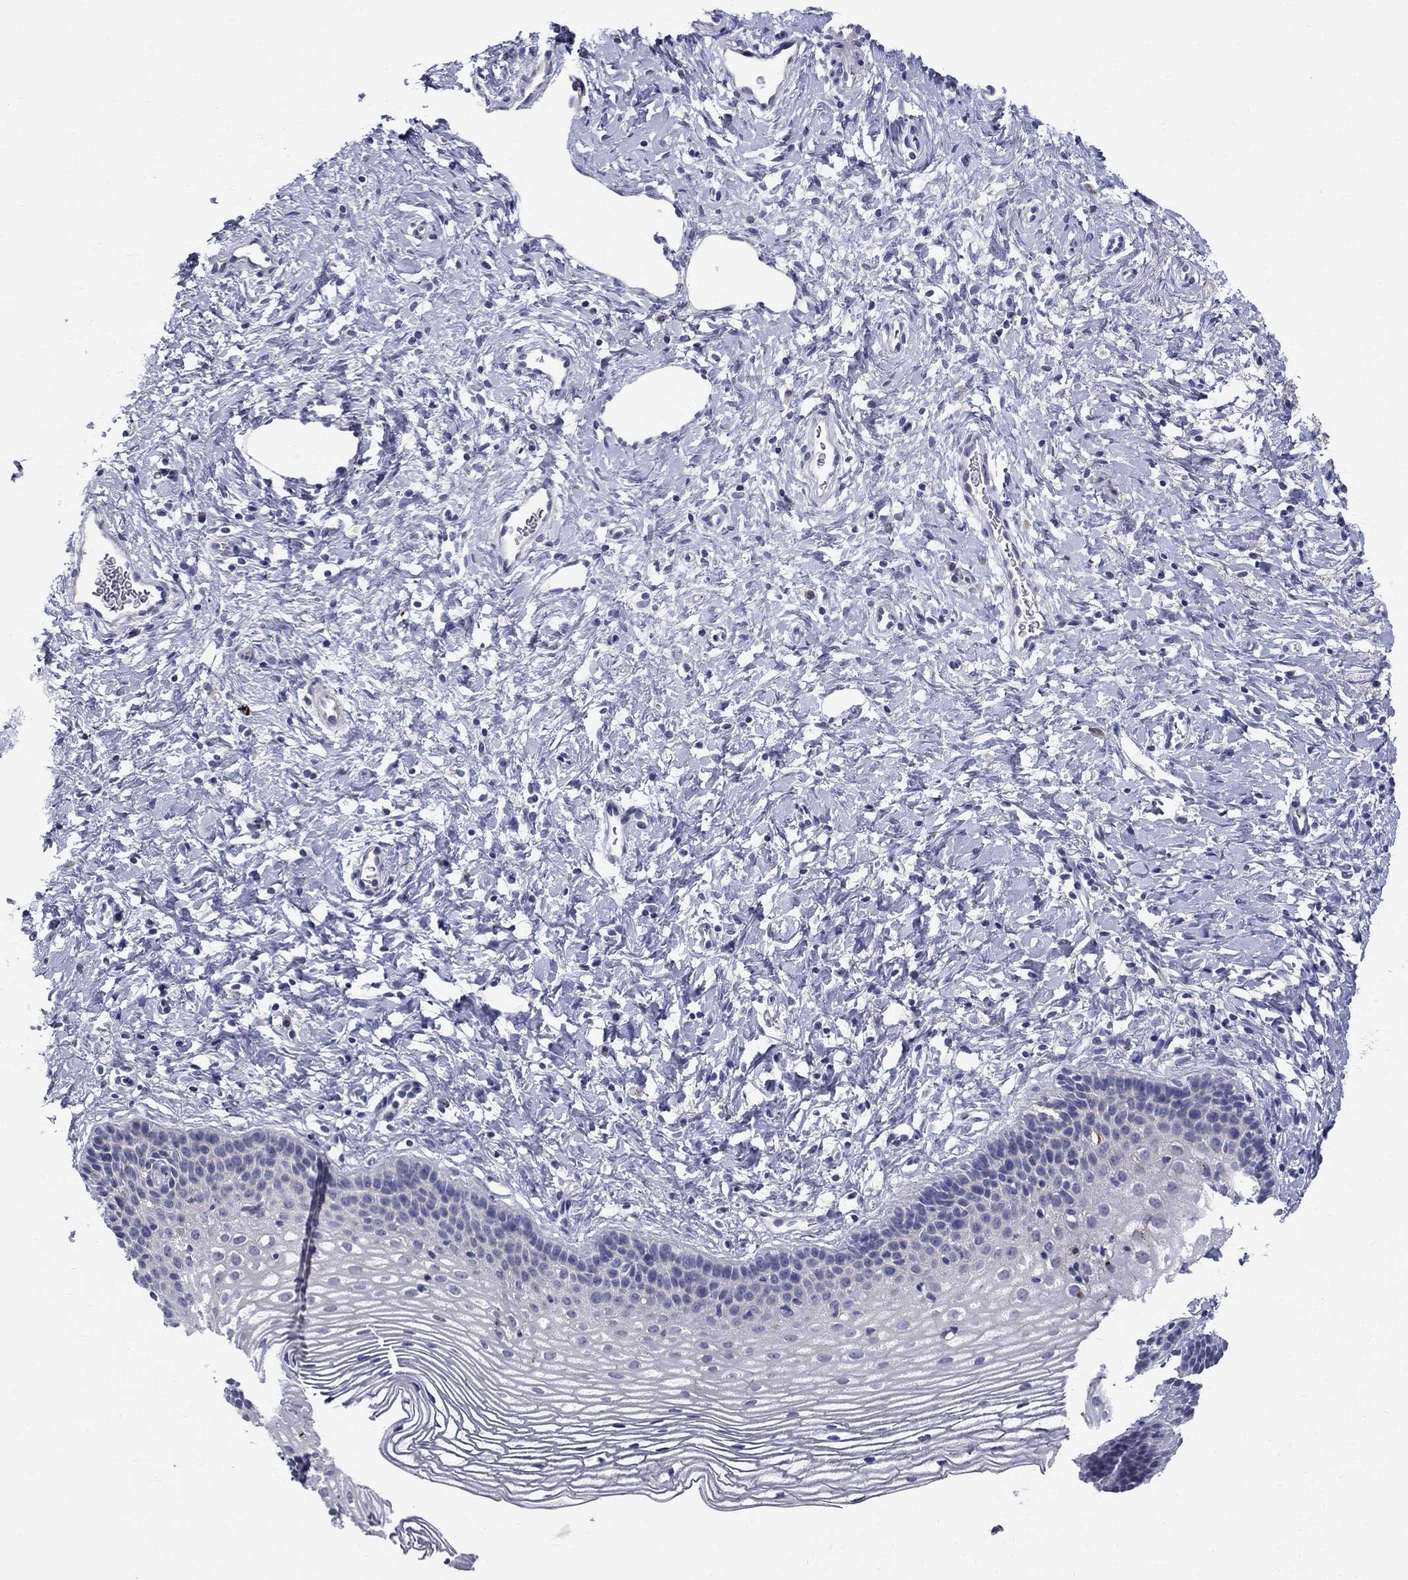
{"staining": {"intensity": "negative", "quantity": "none", "location": "none"}, "tissue": "cervix", "cell_type": "Glandular cells", "image_type": "normal", "snomed": [{"axis": "morphology", "description": "Normal tissue, NOS"}, {"axis": "topography", "description": "Cervix"}], "caption": "This micrograph is of normal cervix stained with IHC to label a protein in brown with the nuclei are counter-stained blue. There is no expression in glandular cells. The staining is performed using DAB (3,3'-diaminobenzidine) brown chromogen with nuclei counter-stained in using hematoxylin.", "gene": "TP53TG5", "patient": {"sex": "female", "age": 39}}